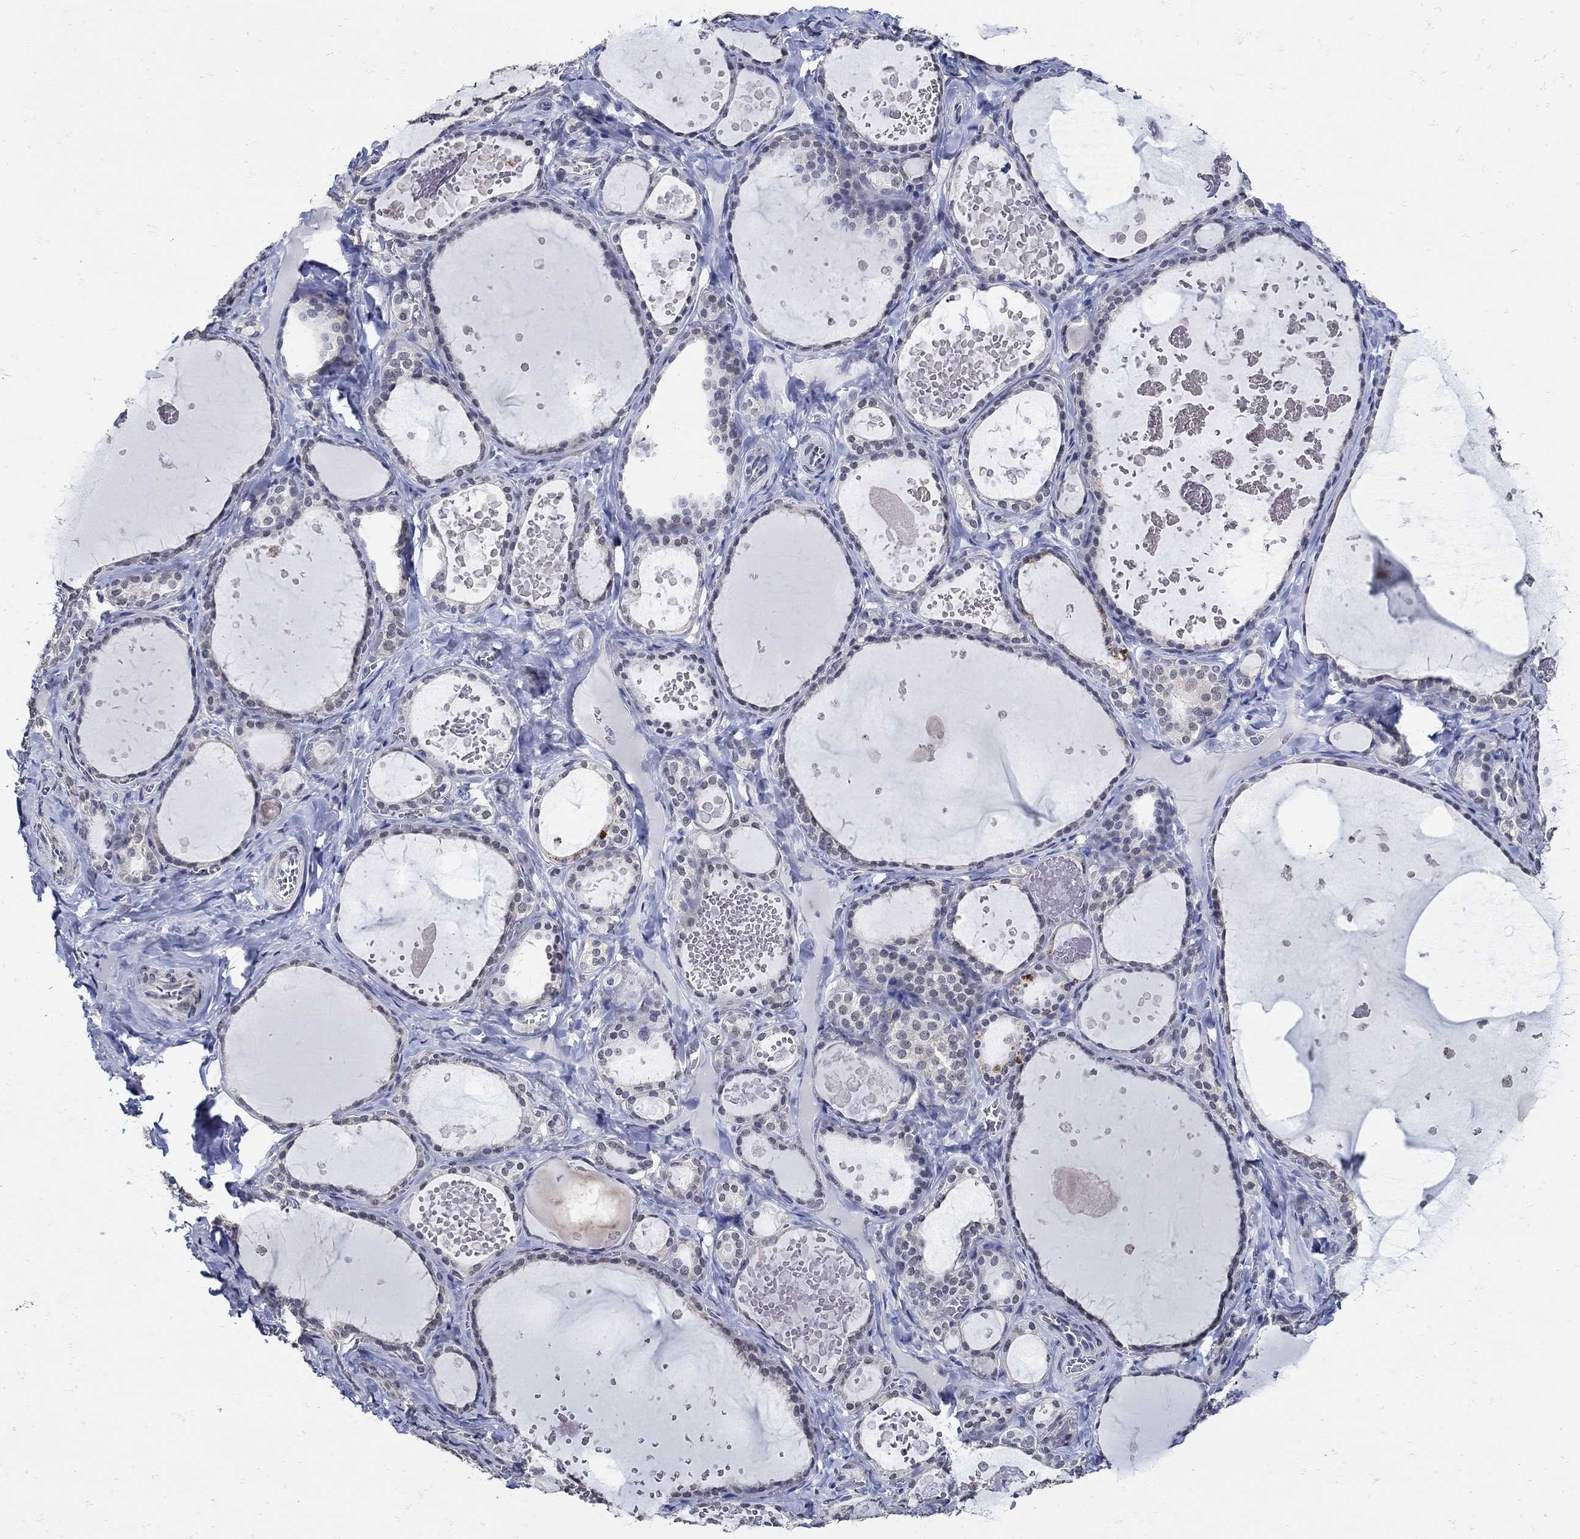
{"staining": {"intensity": "negative", "quantity": "none", "location": "none"}, "tissue": "thyroid gland", "cell_type": "Glandular cells", "image_type": "normal", "snomed": [{"axis": "morphology", "description": "Normal tissue, NOS"}, {"axis": "topography", "description": "Thyroid gland"}], "caption": "High power microscopy image of an immunohistochemistry photomicrograph of benign thyroid gland, revealing no significant staining in glandular cells.", "gene": "KCNN3", "patient": {"sex": "female", "age": 56}}